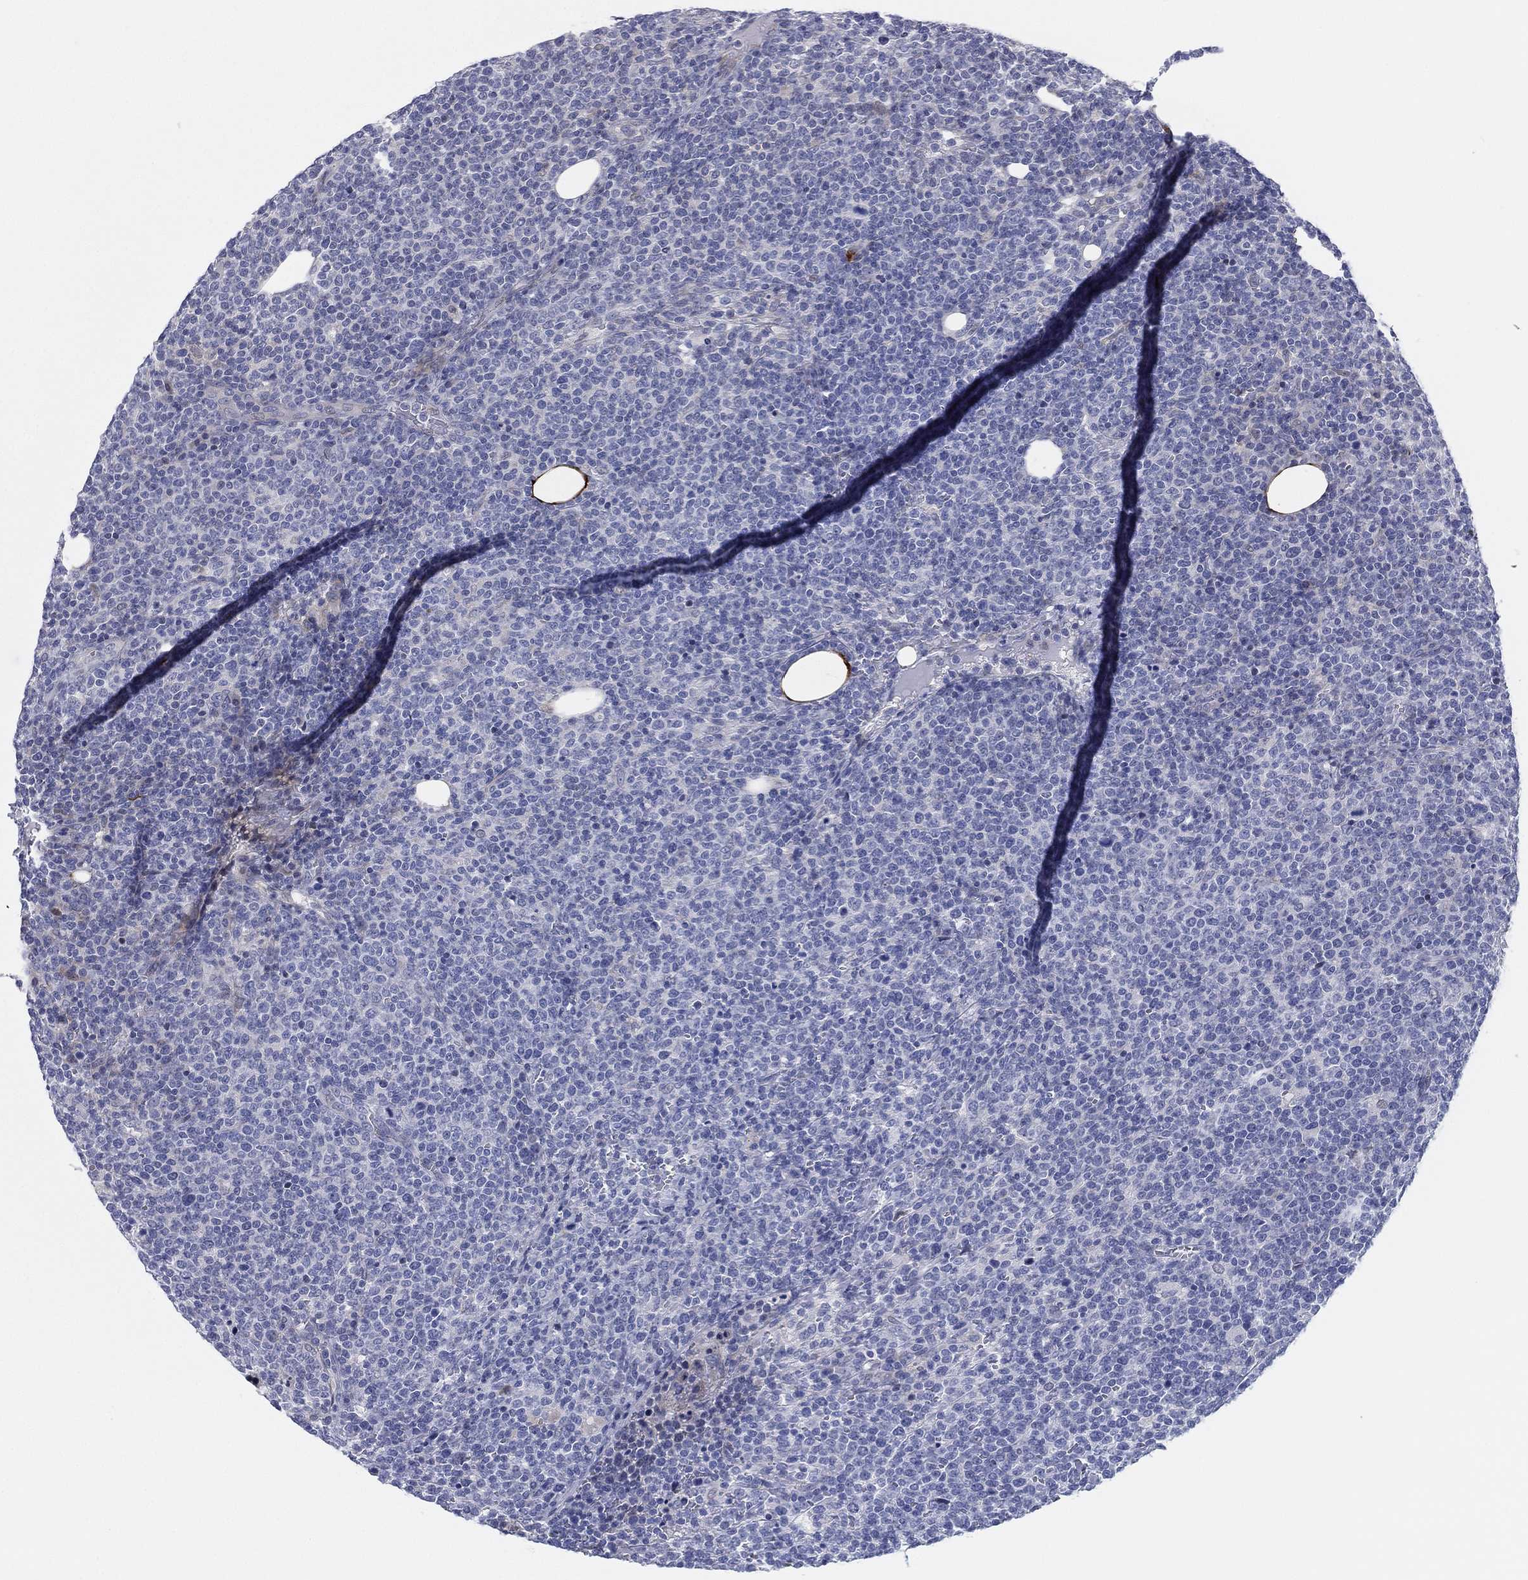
{"staining": {"intensity": "negative", "quantity": "none", "location": "none"}, "tissue": "lymphoma", "cell_type": "Tumor cells", "image_type": "cancer", "snomed": [{"axis": "morphology", "description": "Malignant lymphoma, non-Hodgkin's type, High grade"}, {"axis": "topography", "description": "Lymph node"}], "caption": "DAB immunohistochemical staining of human malignant lymphoma, non-Hodgkin's type (high-grade) reveals no significant staining in tumor cells.", "gene": "UTP14A", "patient": {"sex": "male", "age": 61}}